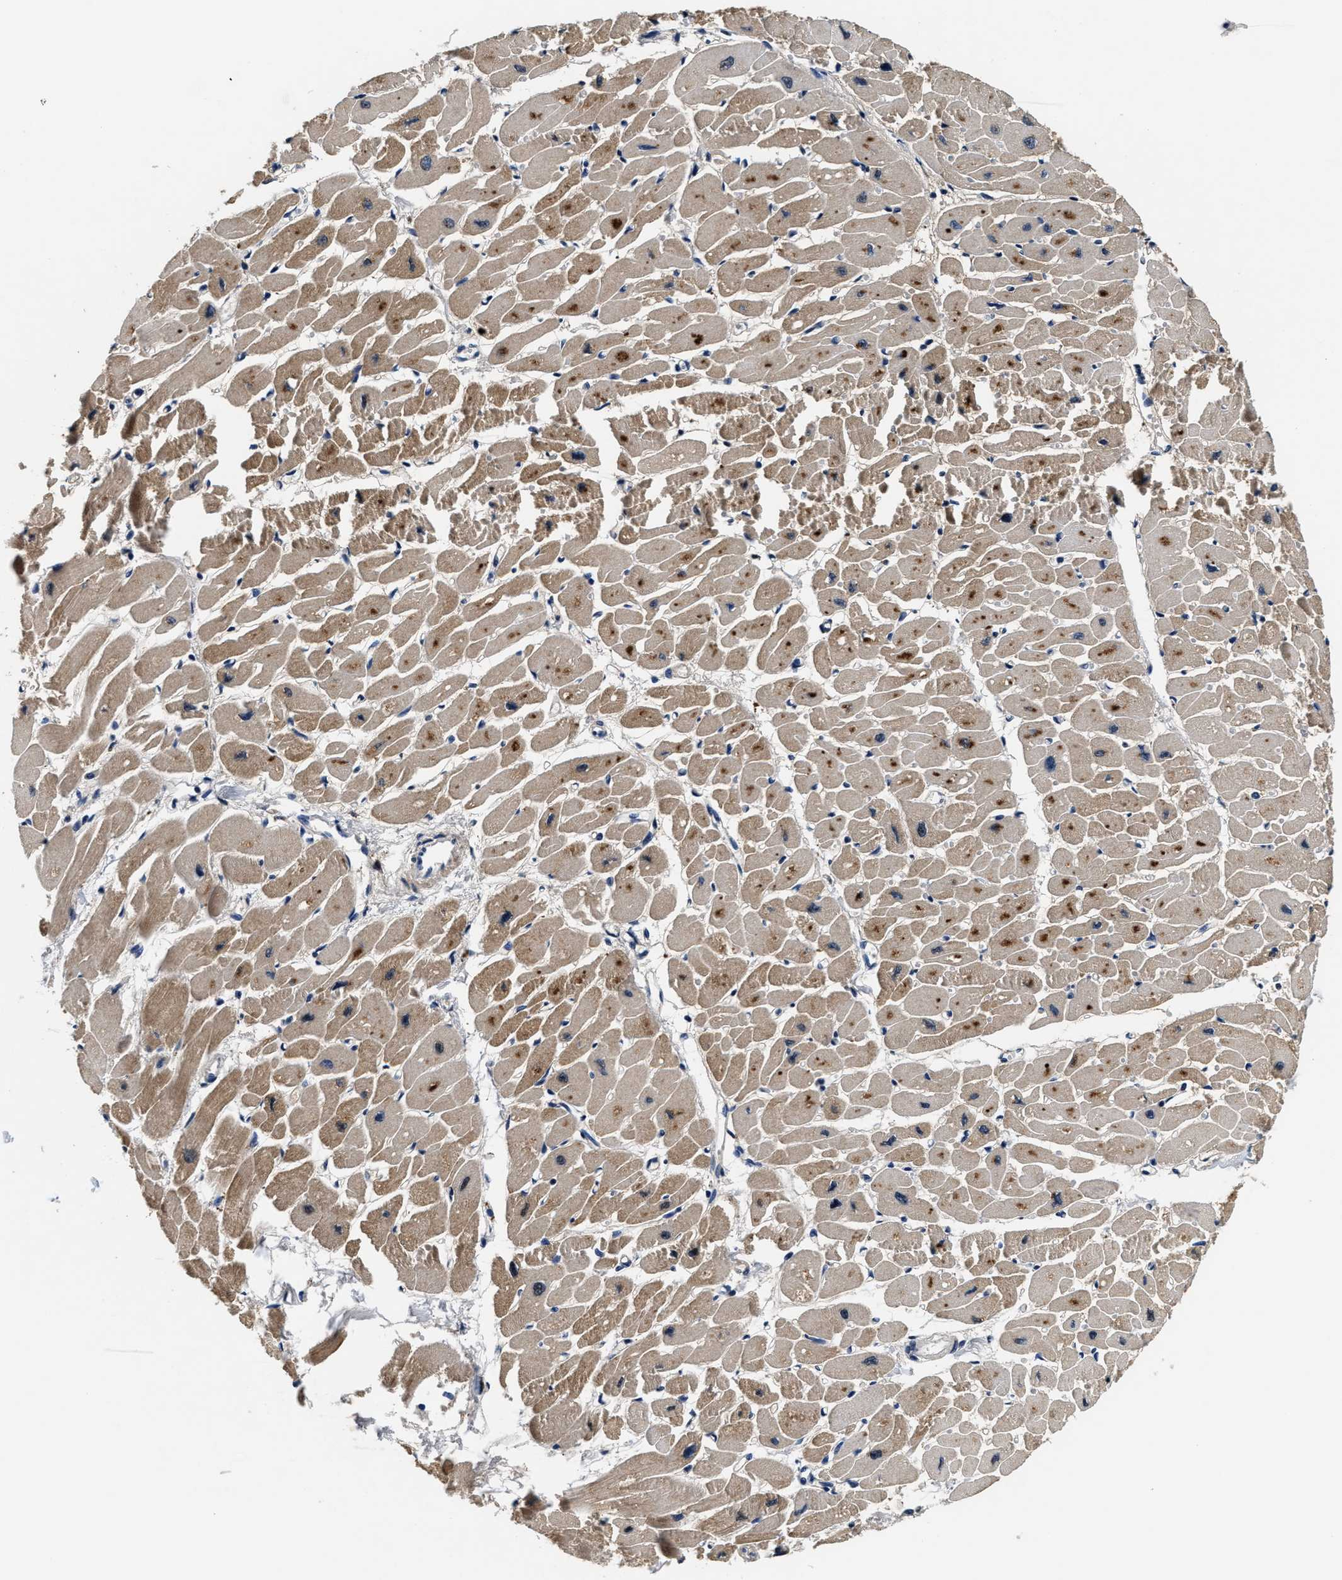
{"staining": {"intensity": "moderate", "quantity": ">75%", "location": "cytoplasmic/membranous"}, "tissue": "heart muscle", "cell_type": "Cardiomyocytes", "image_type": "normal", "snomed": [{"axis": "morphology", "description": "Normal tissue, NOS"}, {"axis": "topography", "description": "Heart"}], "caption": "Protein staining displays moderate cytoplasmic/membranous expression in about >75% of cardiomyocytes in normal heart muscle. (DAB (3,3'-diaminobenzidine) IHC with brightfield microscopy, high magnification).", "gene": "PHPT1", "patient": {"sex": "female", "age": 54}}